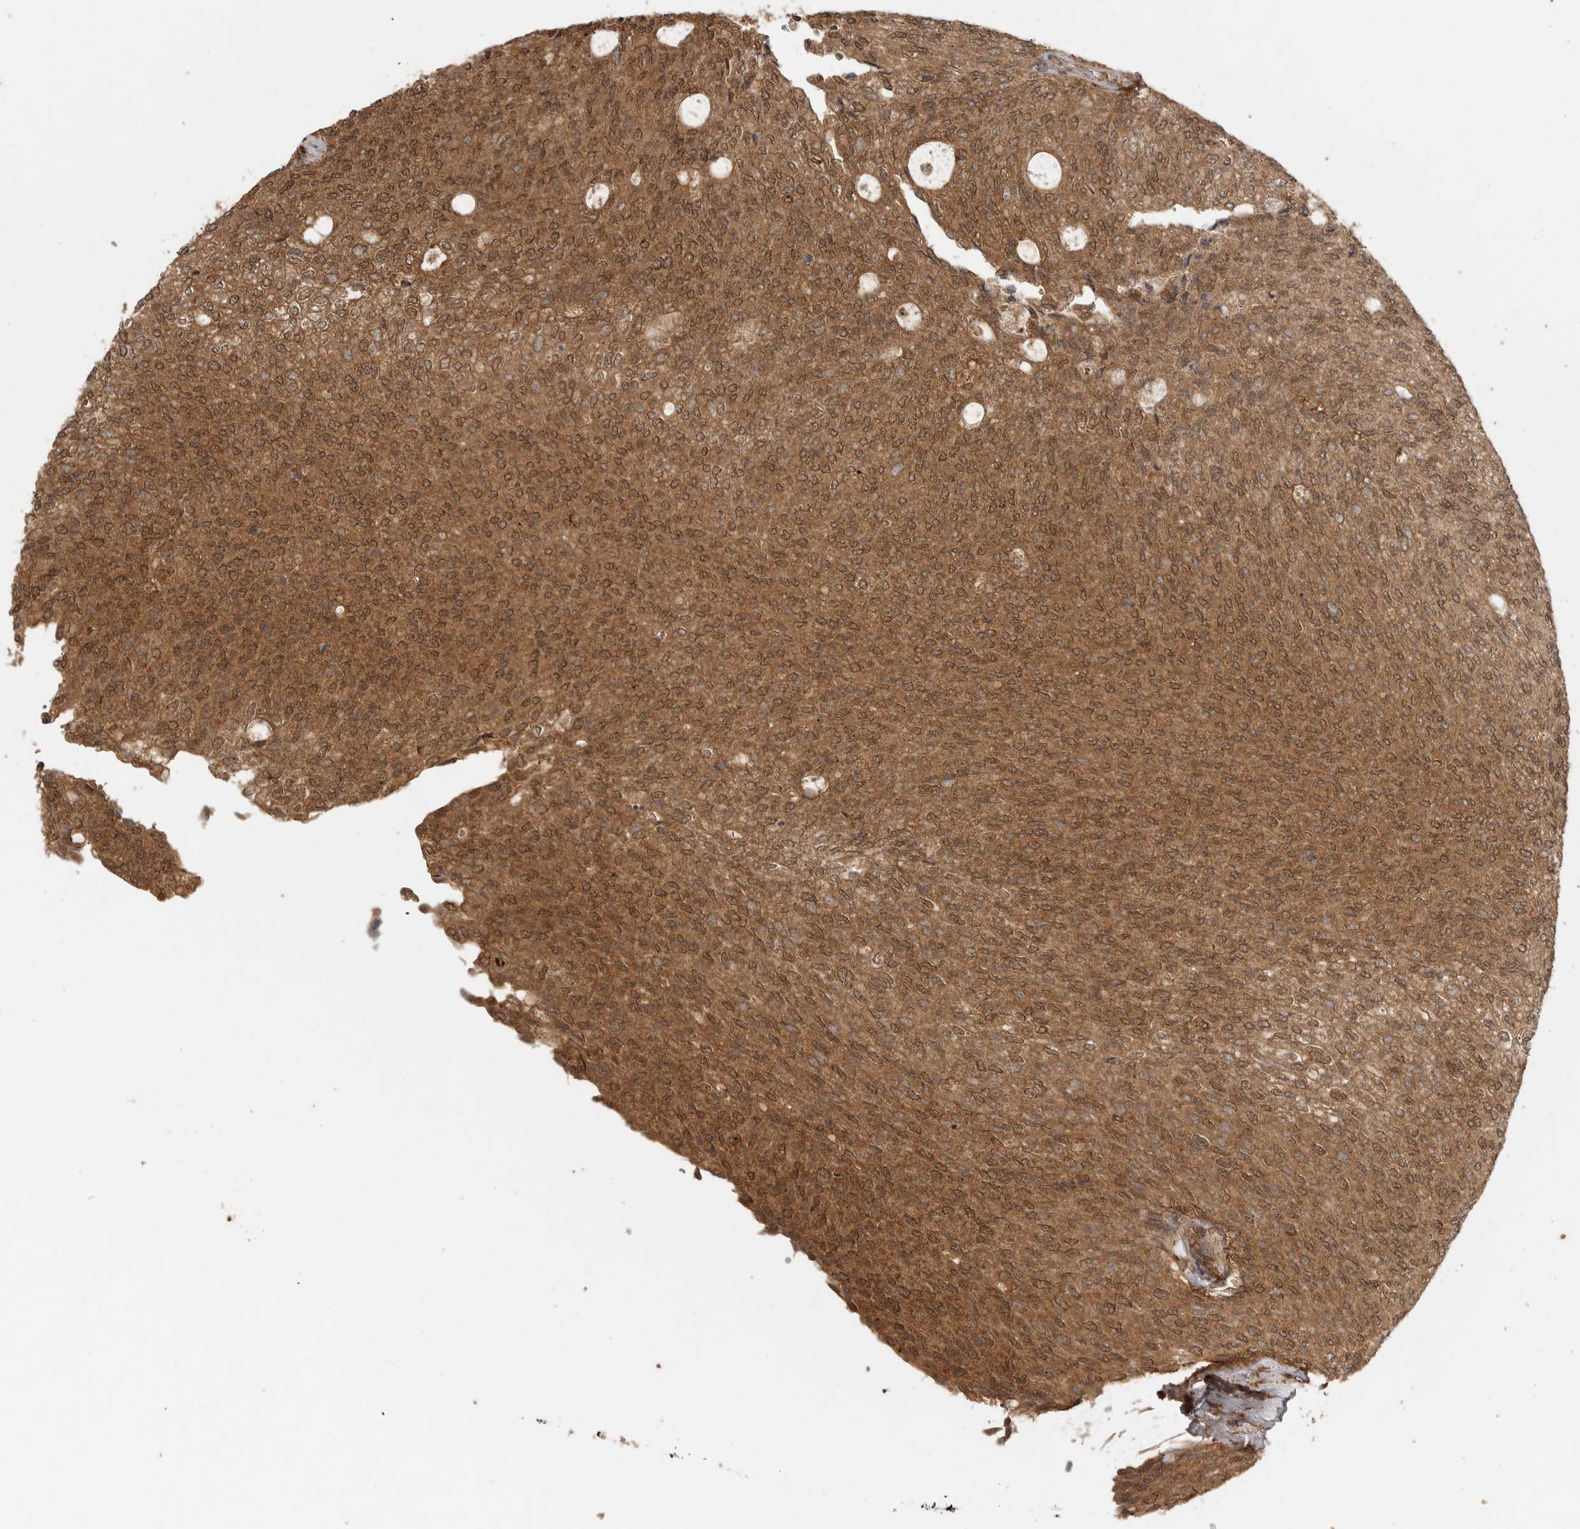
{"staining": {"intensity": "strong", "quantity": "25%-75%", "location": "cytoplasmic/membranous,nuclear"}, "tissue": "urothelial cancer", "cell_type": "Tumor cells", "image_type": "cancer", "snomed": [{"axis": "morphology", "description": "Urothelial carcinoma, Low grade"}, {"axis": "topography", "description": "Urinary bladder"}], "caption": "Tumor cells exhibit high levels of strong cytoplasmic/membranous and nuclear staining in about 25%-75% of cells in low-grade urothelial carcinoma.", "gene": "ICOSLG", "patient": {"sex": "female", "age": 79}}